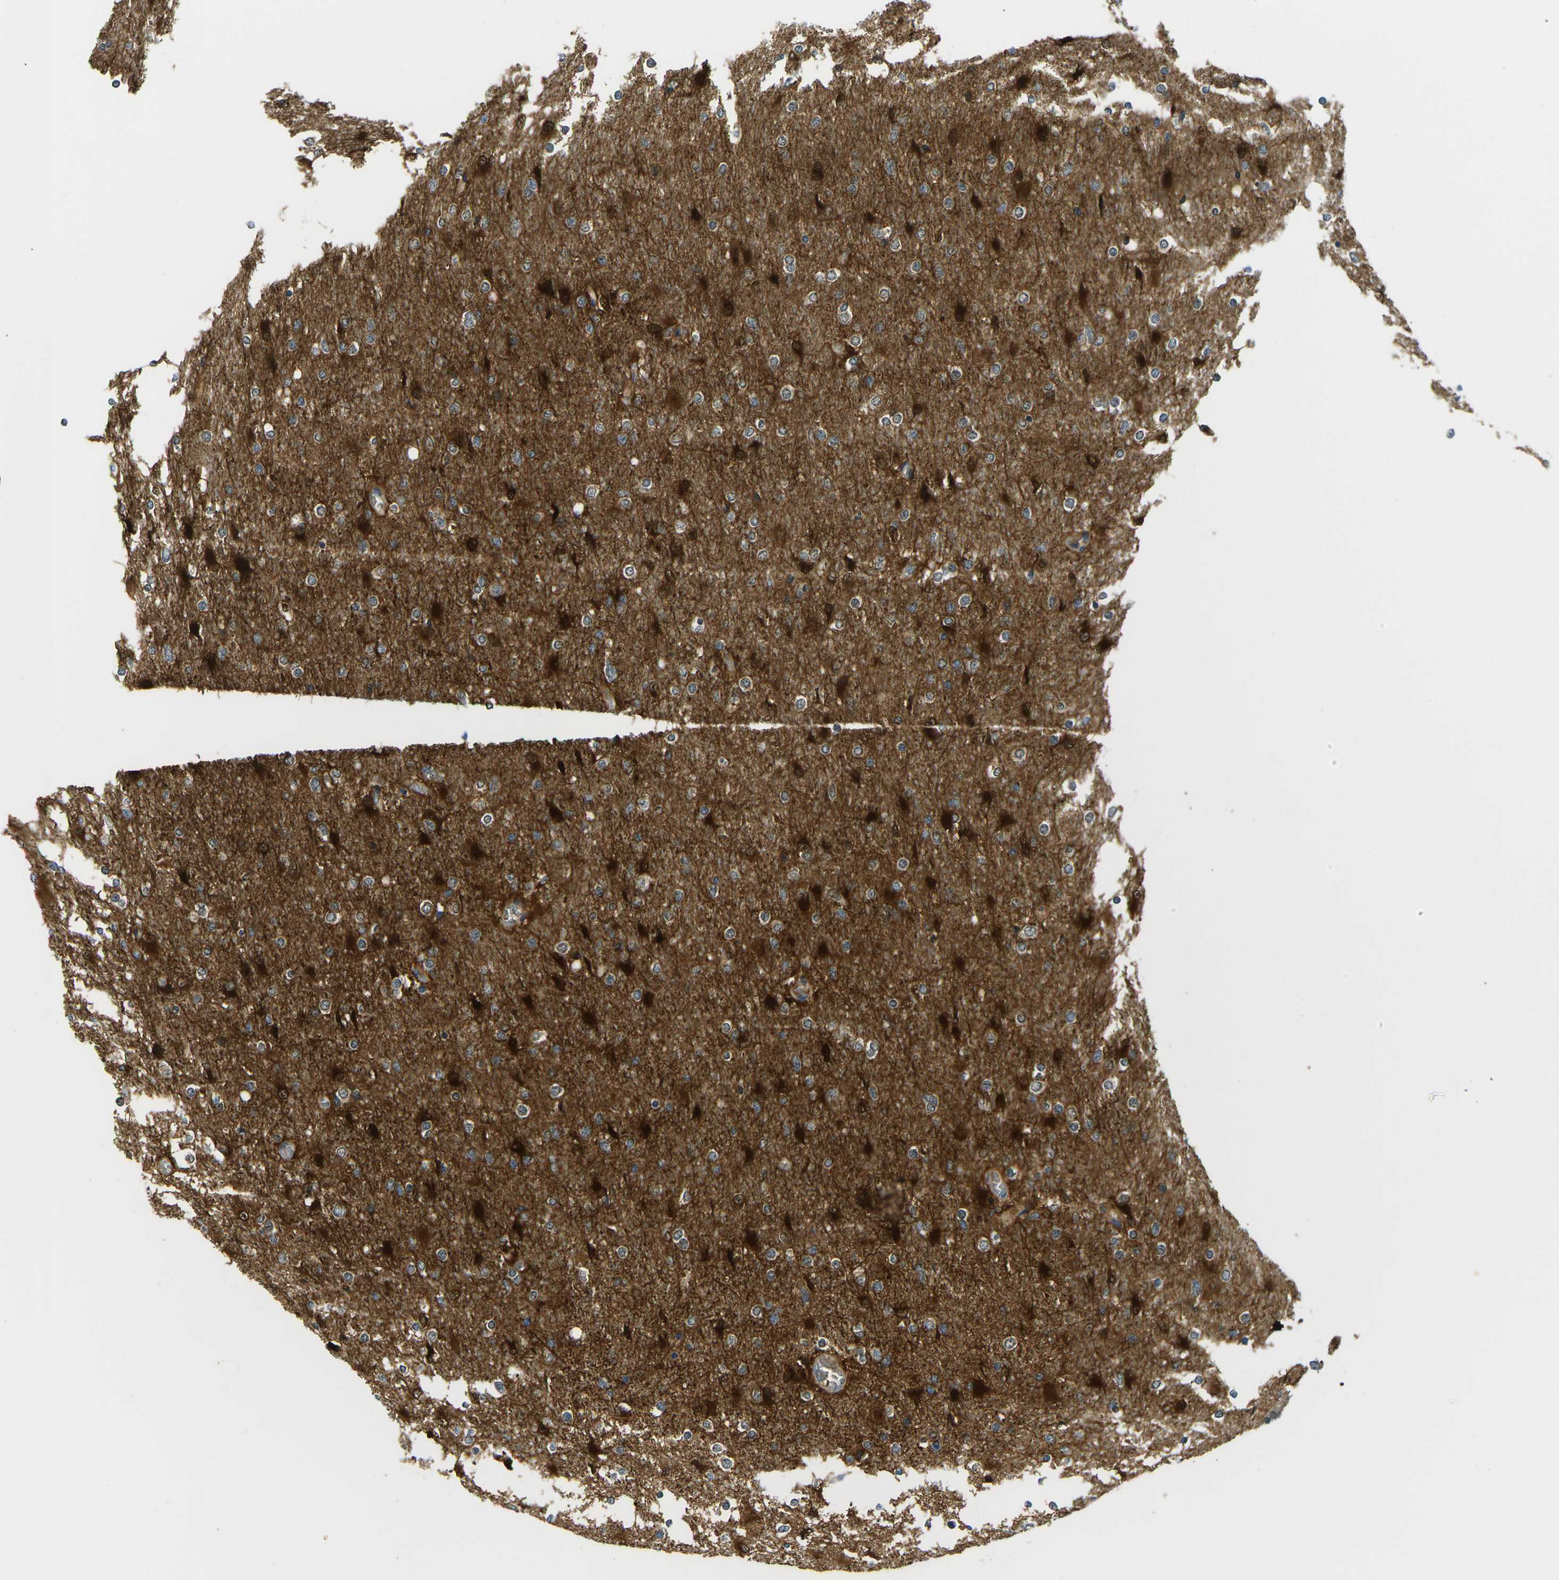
{"staining": {"intensity": "moderate", "quantity": "<25%", "location": "cytoplasmic/membranous"}, "tissue": "glioma", "cell_type": "Tumor cells", "image_type": "cancer", "snomed": [{"axis": "morphology", "description": "Glioma, malignant, High grade"}, {"axis": "topography", "description": "Cerebral cortex"}], "caption": "Immunohistochemistry (IHC) staining of malignant high-grade glioma, which exhibits low levels of moderate cytoplasmic/membranous expression in about <25% of tumor cells indicating moderate cytoplasmic/membranous protein staining. The staining was performed using DAB (3,3'-diaminobenzidine) (brown) for protein detection and nuclei were counterstained in hematoxylin (blue).", "gene": "PSAT1", "patient": {"sex": "female", "age": 36}}